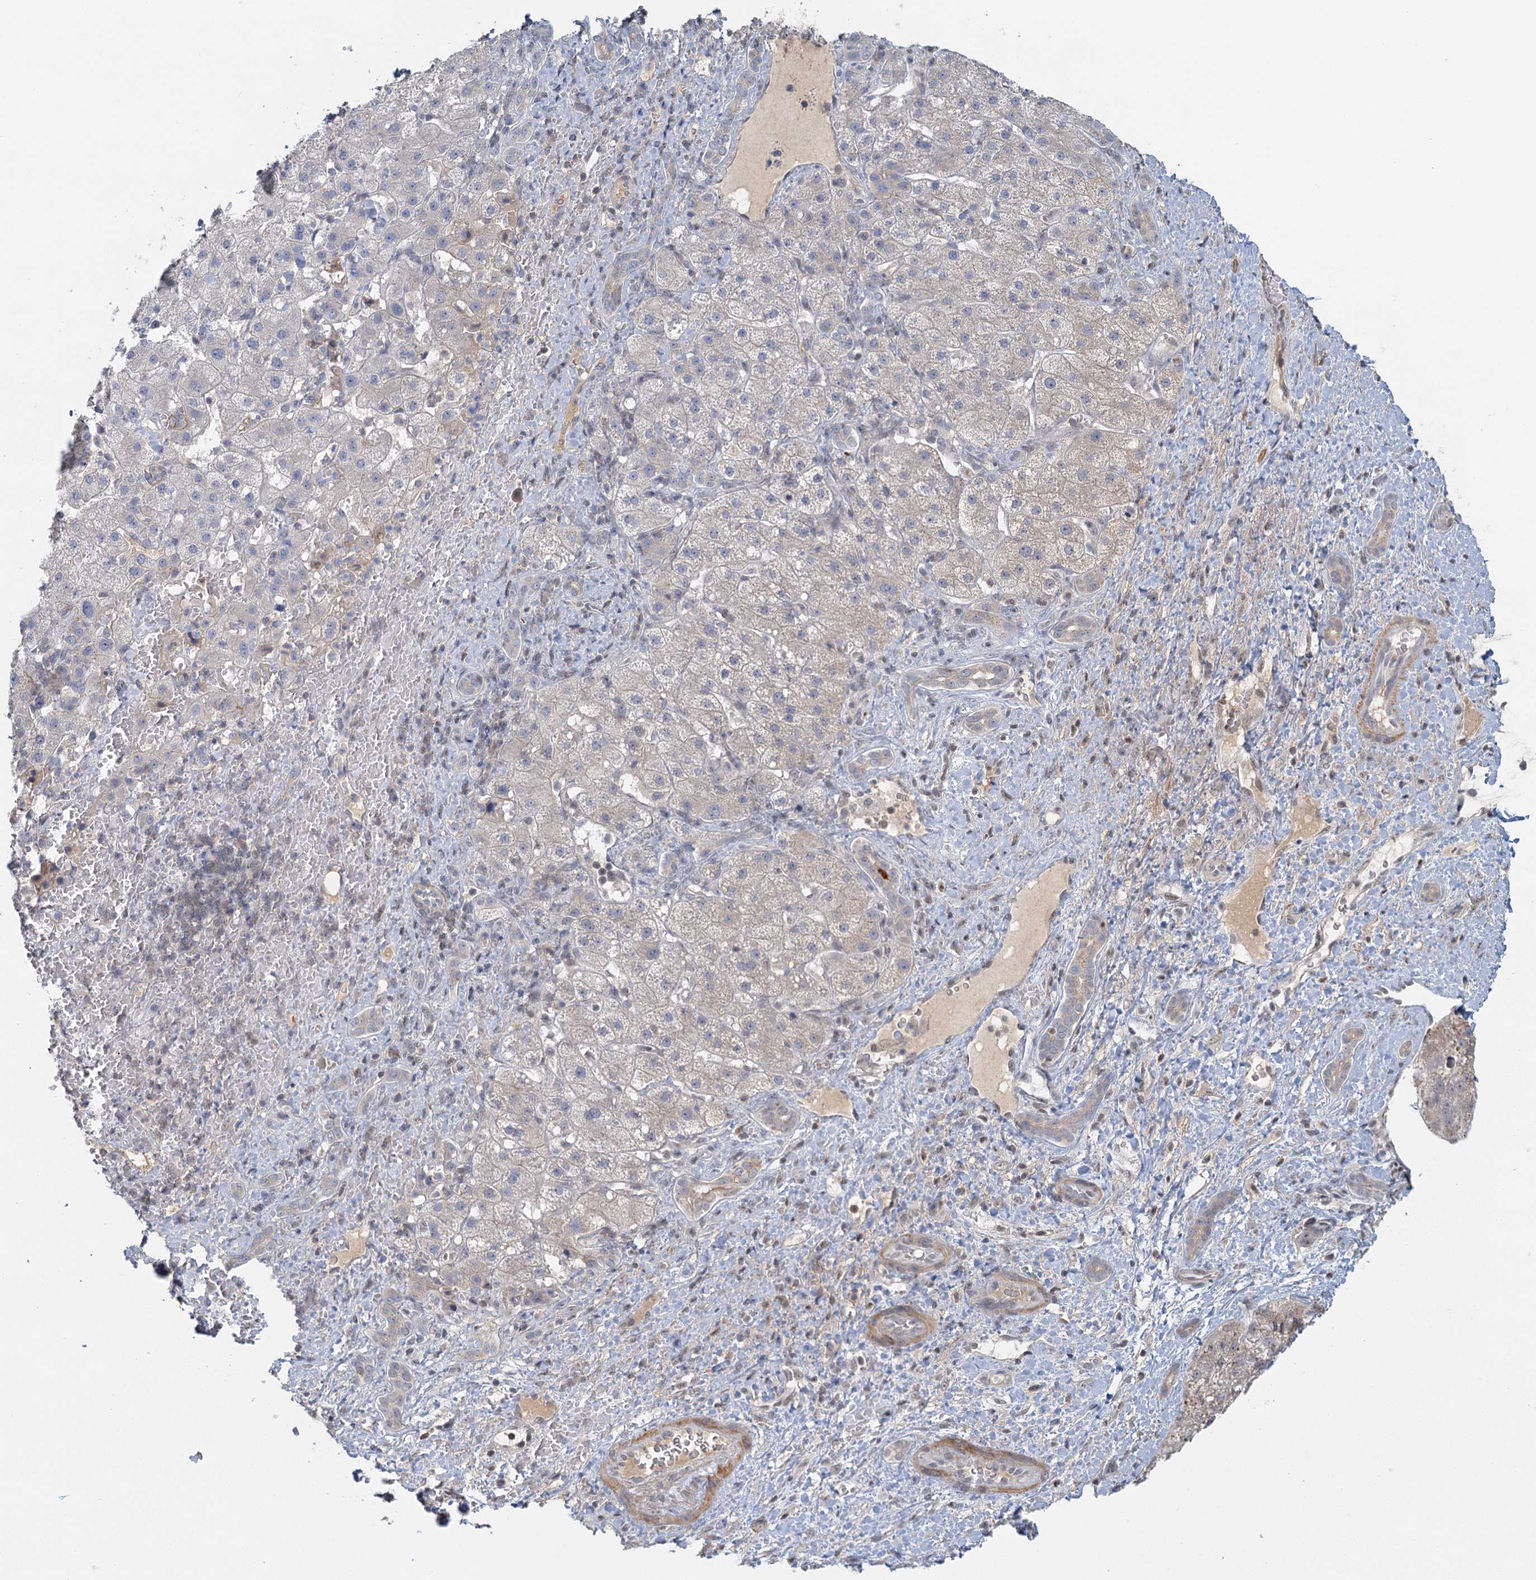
{"staining": {"intensity": "weak", "quantity": "25%-75%", "location": "cytoplasmic/membranous"}, "tissue": "liver cancer", "cell_type": "Tumor cells", "image_type": "cancer", "snomed": [{"axis": "morphology", "description": "Normal tissue, NOS"}, {"axis": "morphology", "description": "Carcinoma, Hepatocellular, NOS"}, {"axis": "topography", "description": "Liver"}], "caption": "About 25%-75% of tumor cells in human liver hepatocellular carcinoma demonstrate weak cytoplasmic/membranous protein positivity as visualized by brown immunohistochemical staining.", "gene": "GPATCH11", "patient": {"sex": "male", "age": 57}}